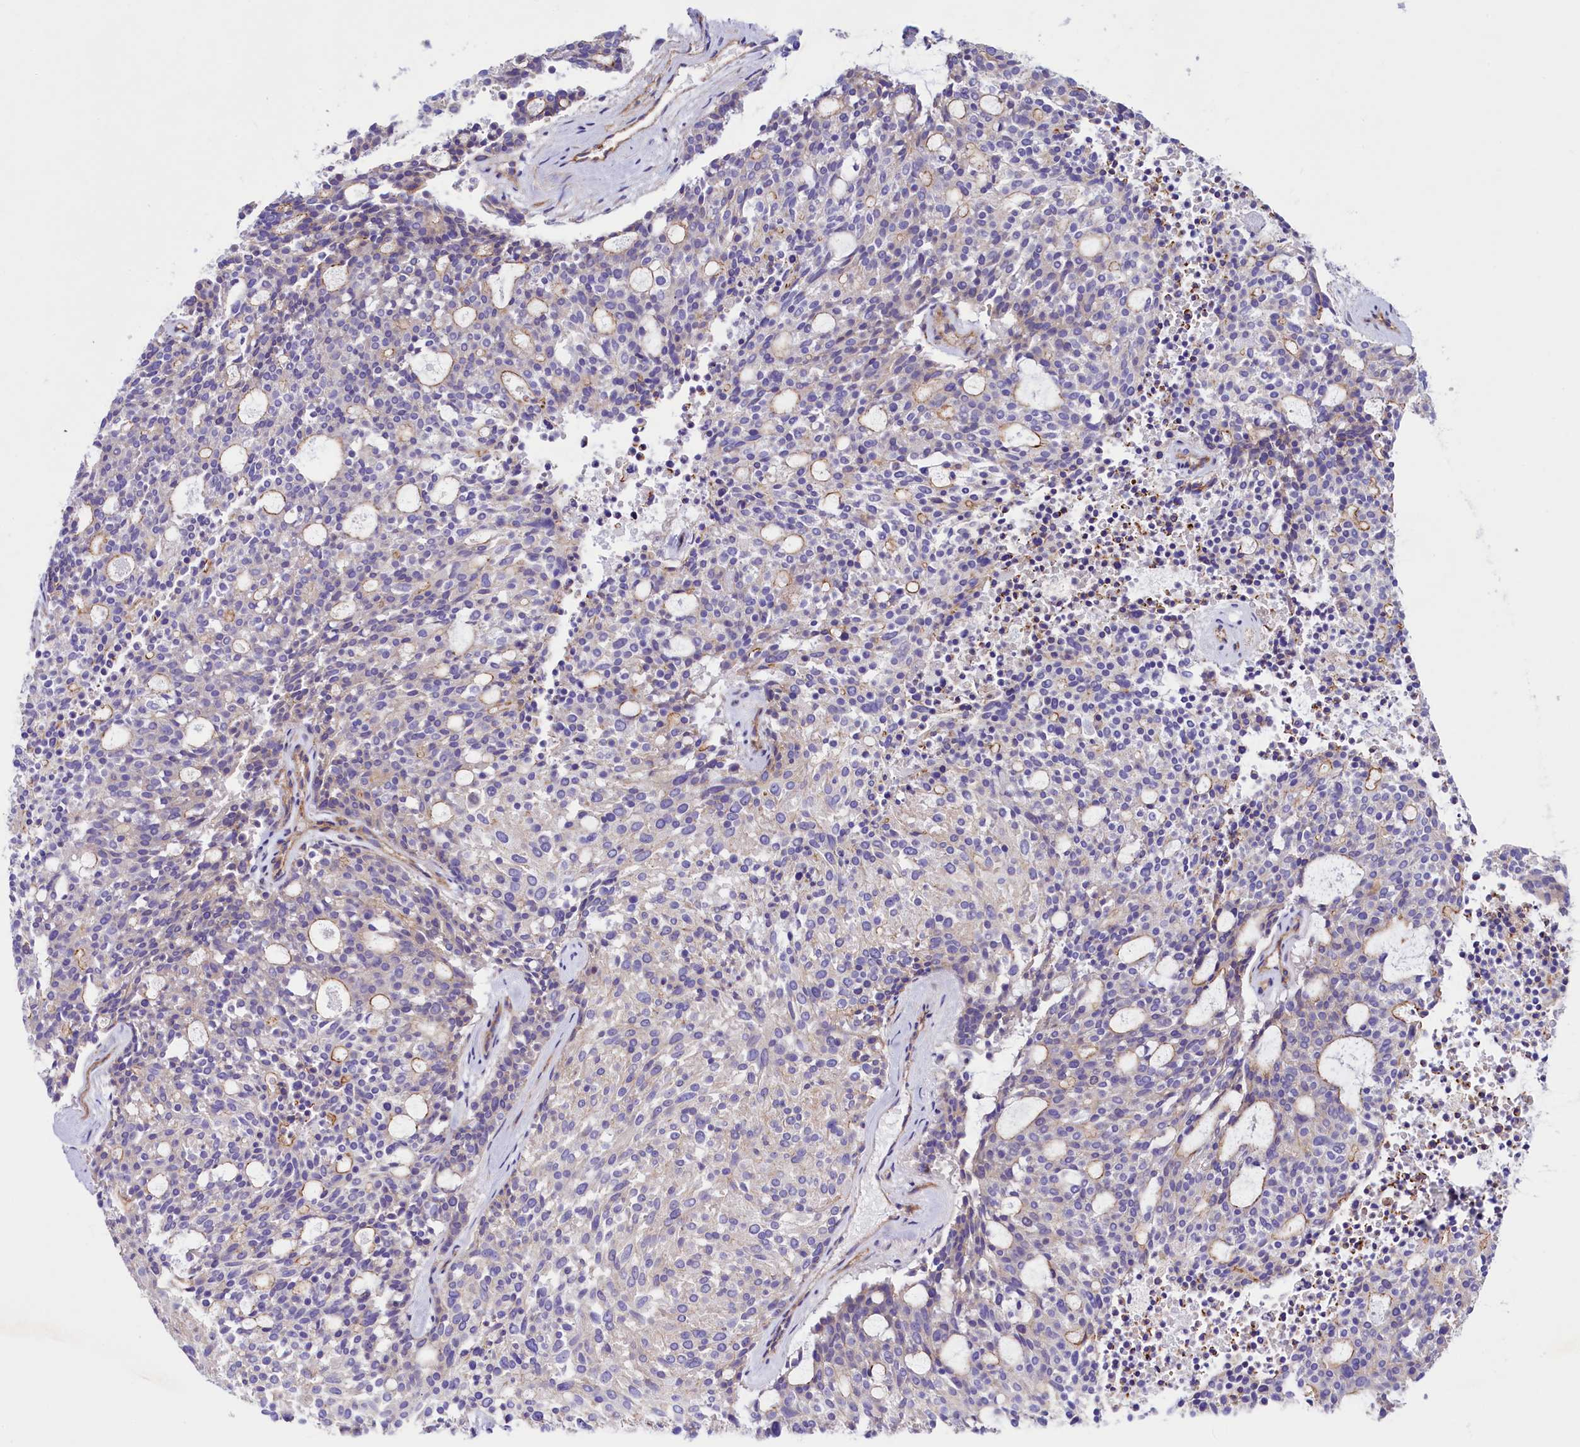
{"staining": {"intensity": "moderate", "quantity": "<25%", "location": "cytoplasmic/membranous"}, "tissue": "carcinoid", "cell_type": "Tumor cells", "image_type": "cancer", "snomed": [{"axis": "morphology", "description": "Carcinoid, malignant, NOS"}, {"axis": "topography", "description": "Pancreas"}], "caption": "The immunohistochemical stain labels moderate cytoplasmic/membranous staining in tumor cells of carcinoid (malignant) tissue. Using DAB (brown) and hematoxylin (blue) stains, captured at high magnification using brightfield microscopy.", "gene": "SLF1", "patient": {"sex": "female", "age": 54}}